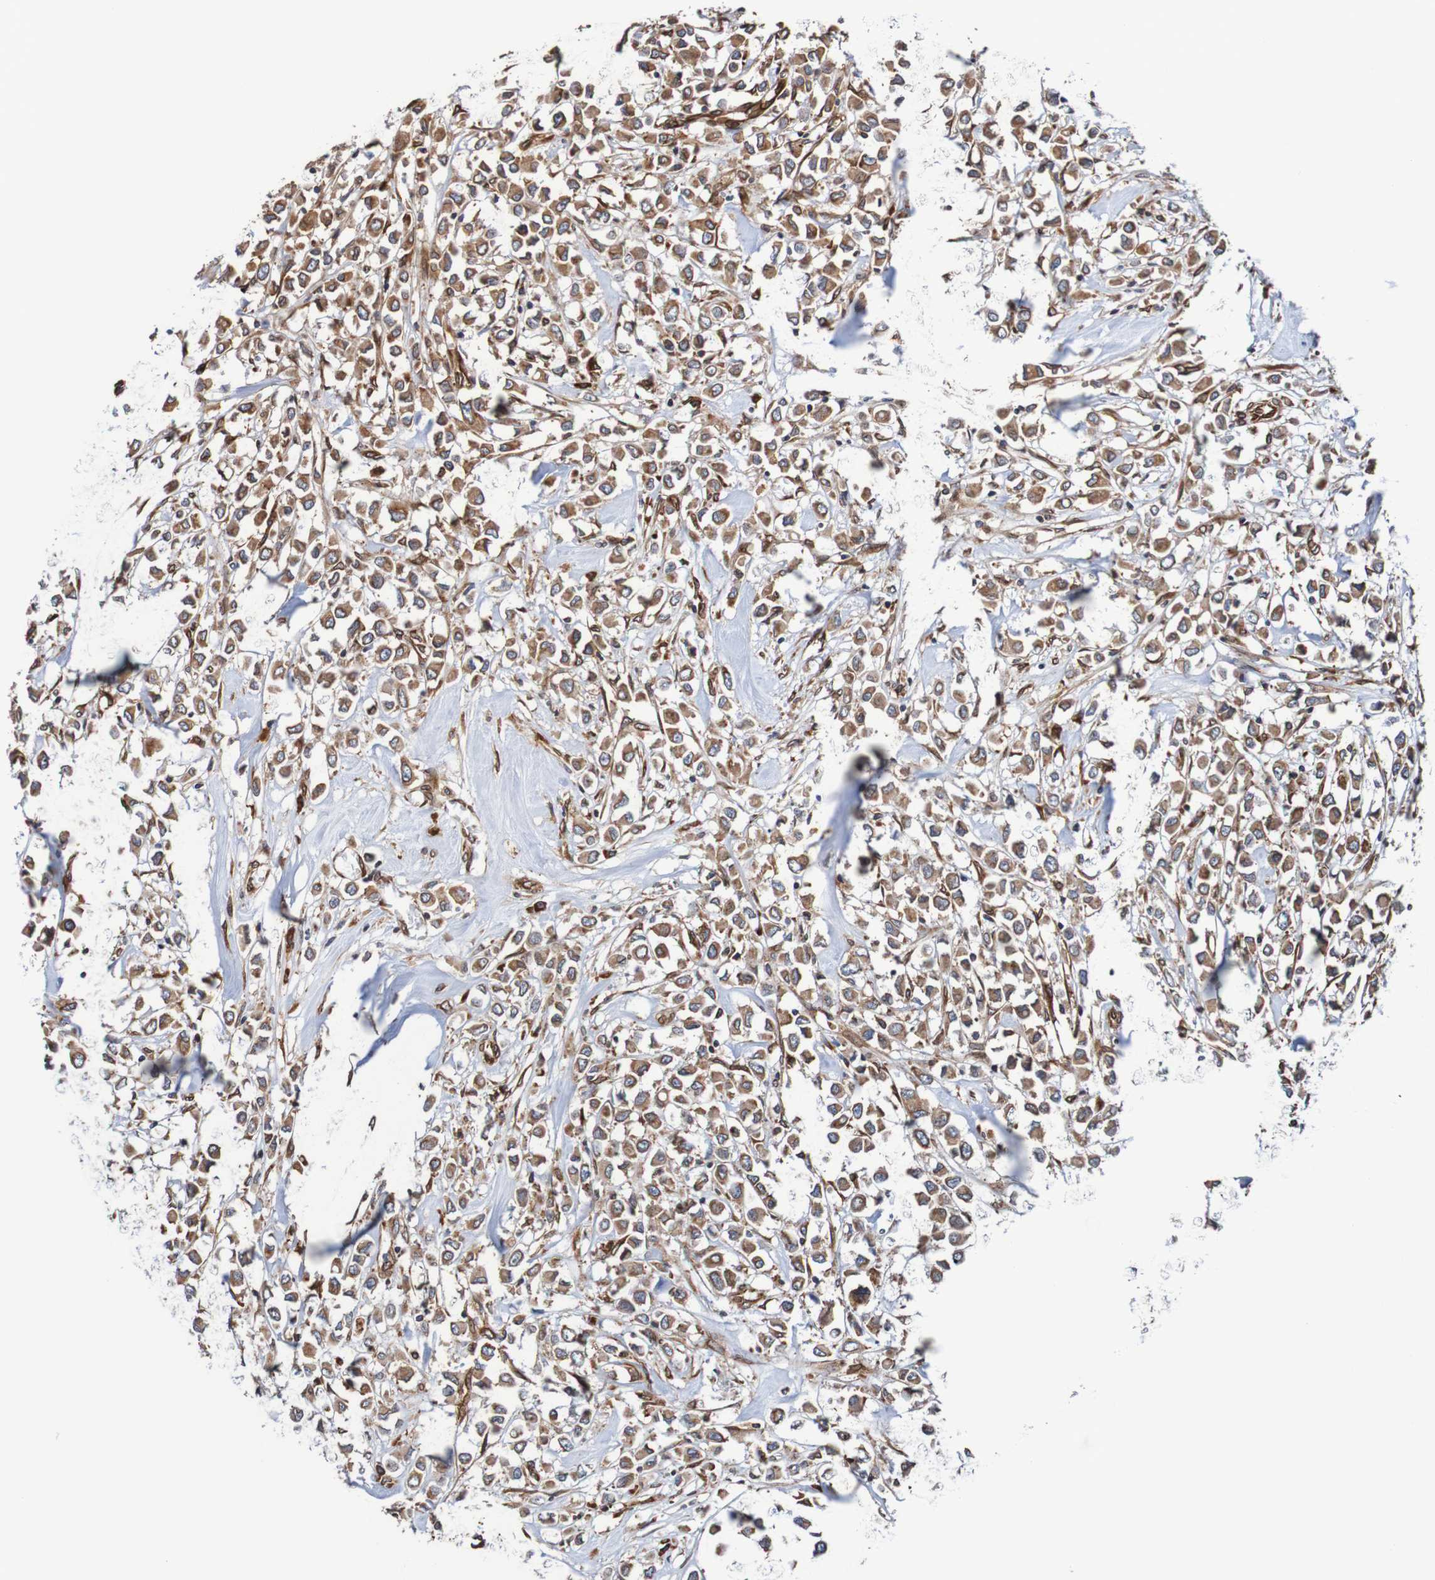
{"staining": {"intensity": "moderate", "quantity": ">75%", "location": "cytoplasmic/membranous,nuclear"}, "tissue": "breast cancer", "cell_type": "Tumor cells", "image_type": "cancer", "snomed": [{"axis": "morphology", "description": "Duct carcinoma"}, {"axis": "topography", "description": "Breast"}], "caption": "The micrograph shows immunohistochemical staining of breast cancer. There is moderate cytoplasmic/membranous and nuclear positivity is identified in approximately >75% of tumor cells. Ihc stains the protein of interest in brown and the nuclei are stained blue.", "gene": "TMEM109", "patient": {"sex": "female", "age": 61}}